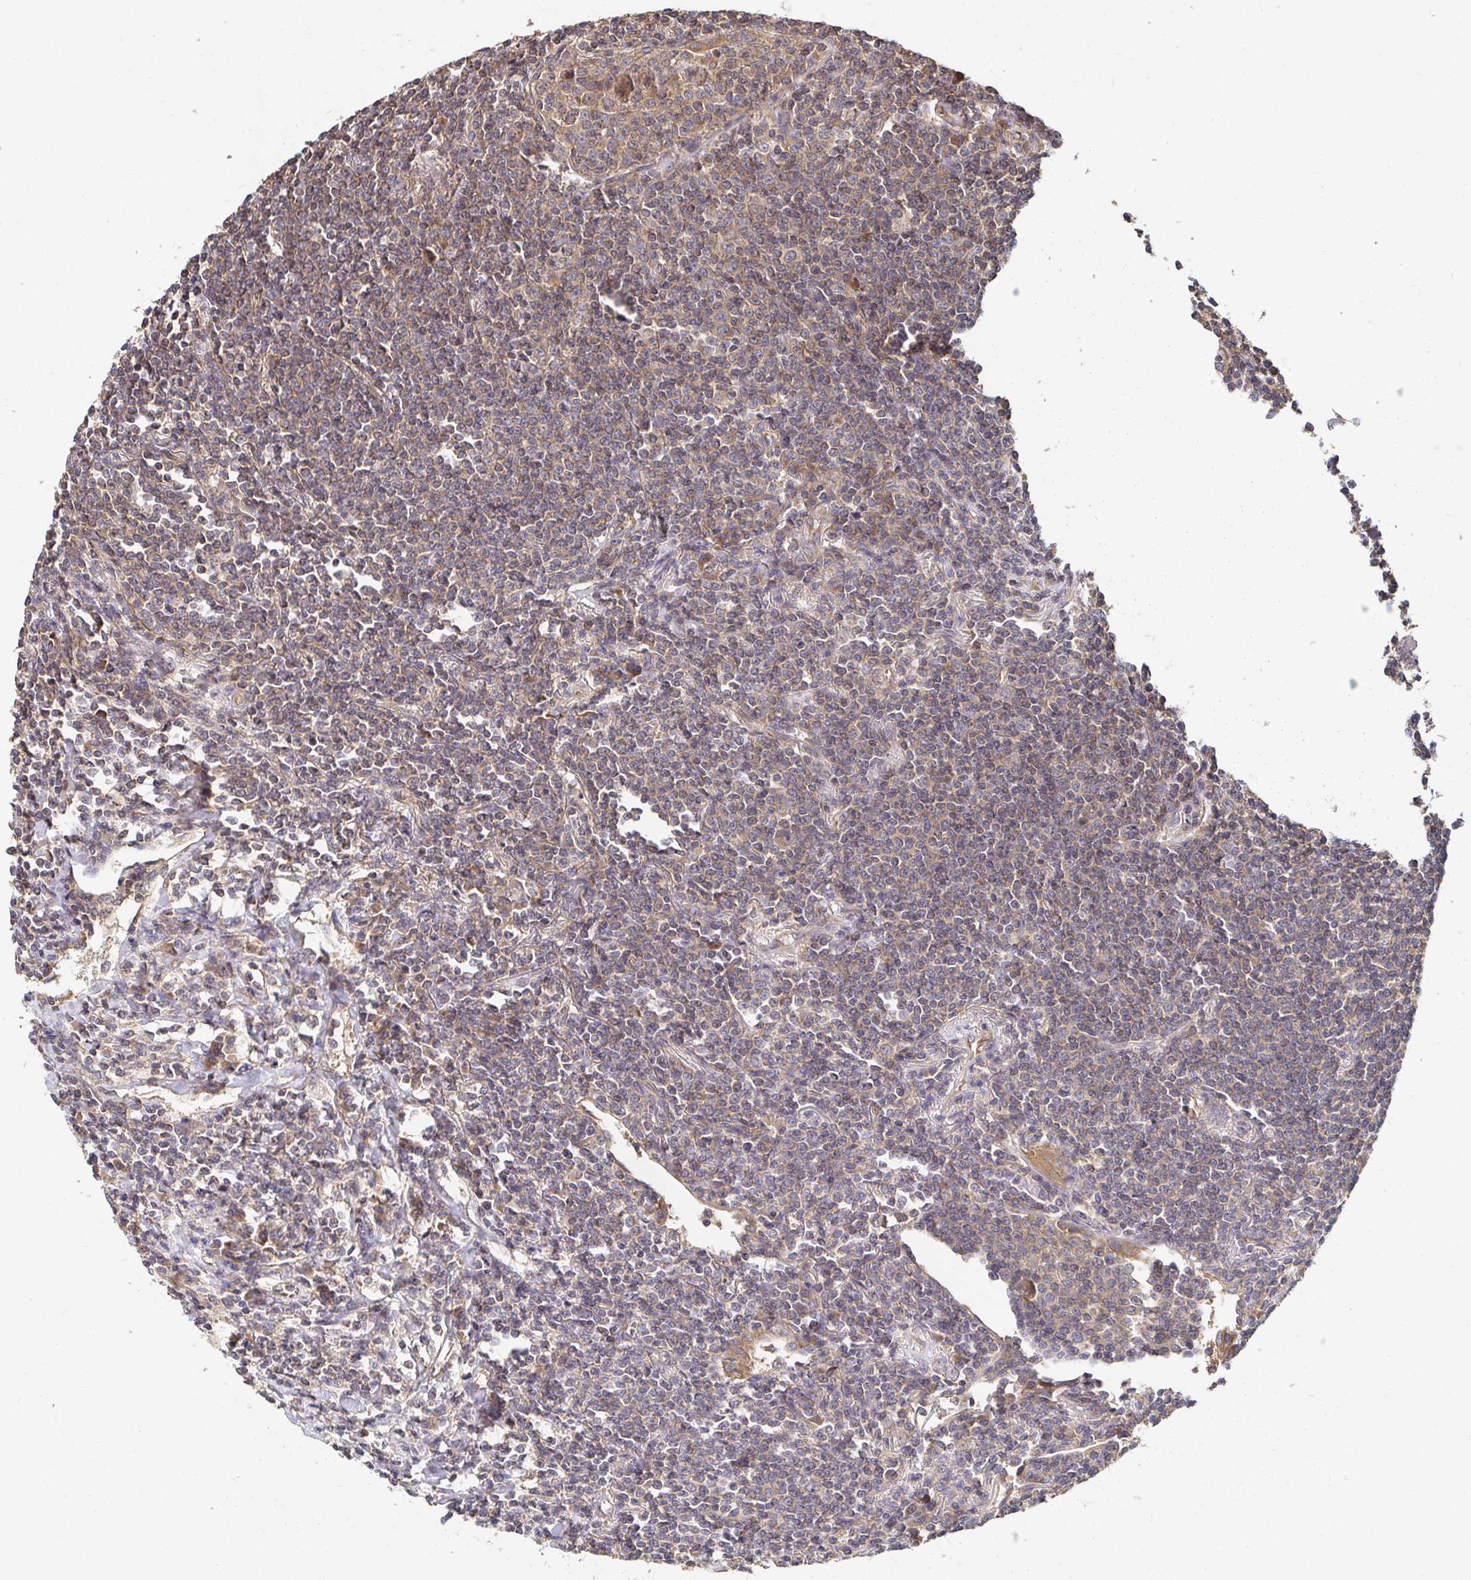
{"staining": {"intensity": "weak", "quantity": "25%-75%", "location": "cytoplasmic/membranous"}, "tissue": "lymphoma", "cell_type": "Tumor cells", "image_type": "cancer", "snomed": [{"axis": "morphology", "description": "Malignant lymphoma, non-Hodgkin's type, Low grade"}, {"axis": "topography", "description": "Lung"}], "caption": "Low-grade malignant lymphoma, non-Hodgkin's type stained for a protein reveals weak cytoplasmic/membranous positivity in tumor cells.", "gene": "APBB1", "patient": {"sex": "female", "age": 71}}